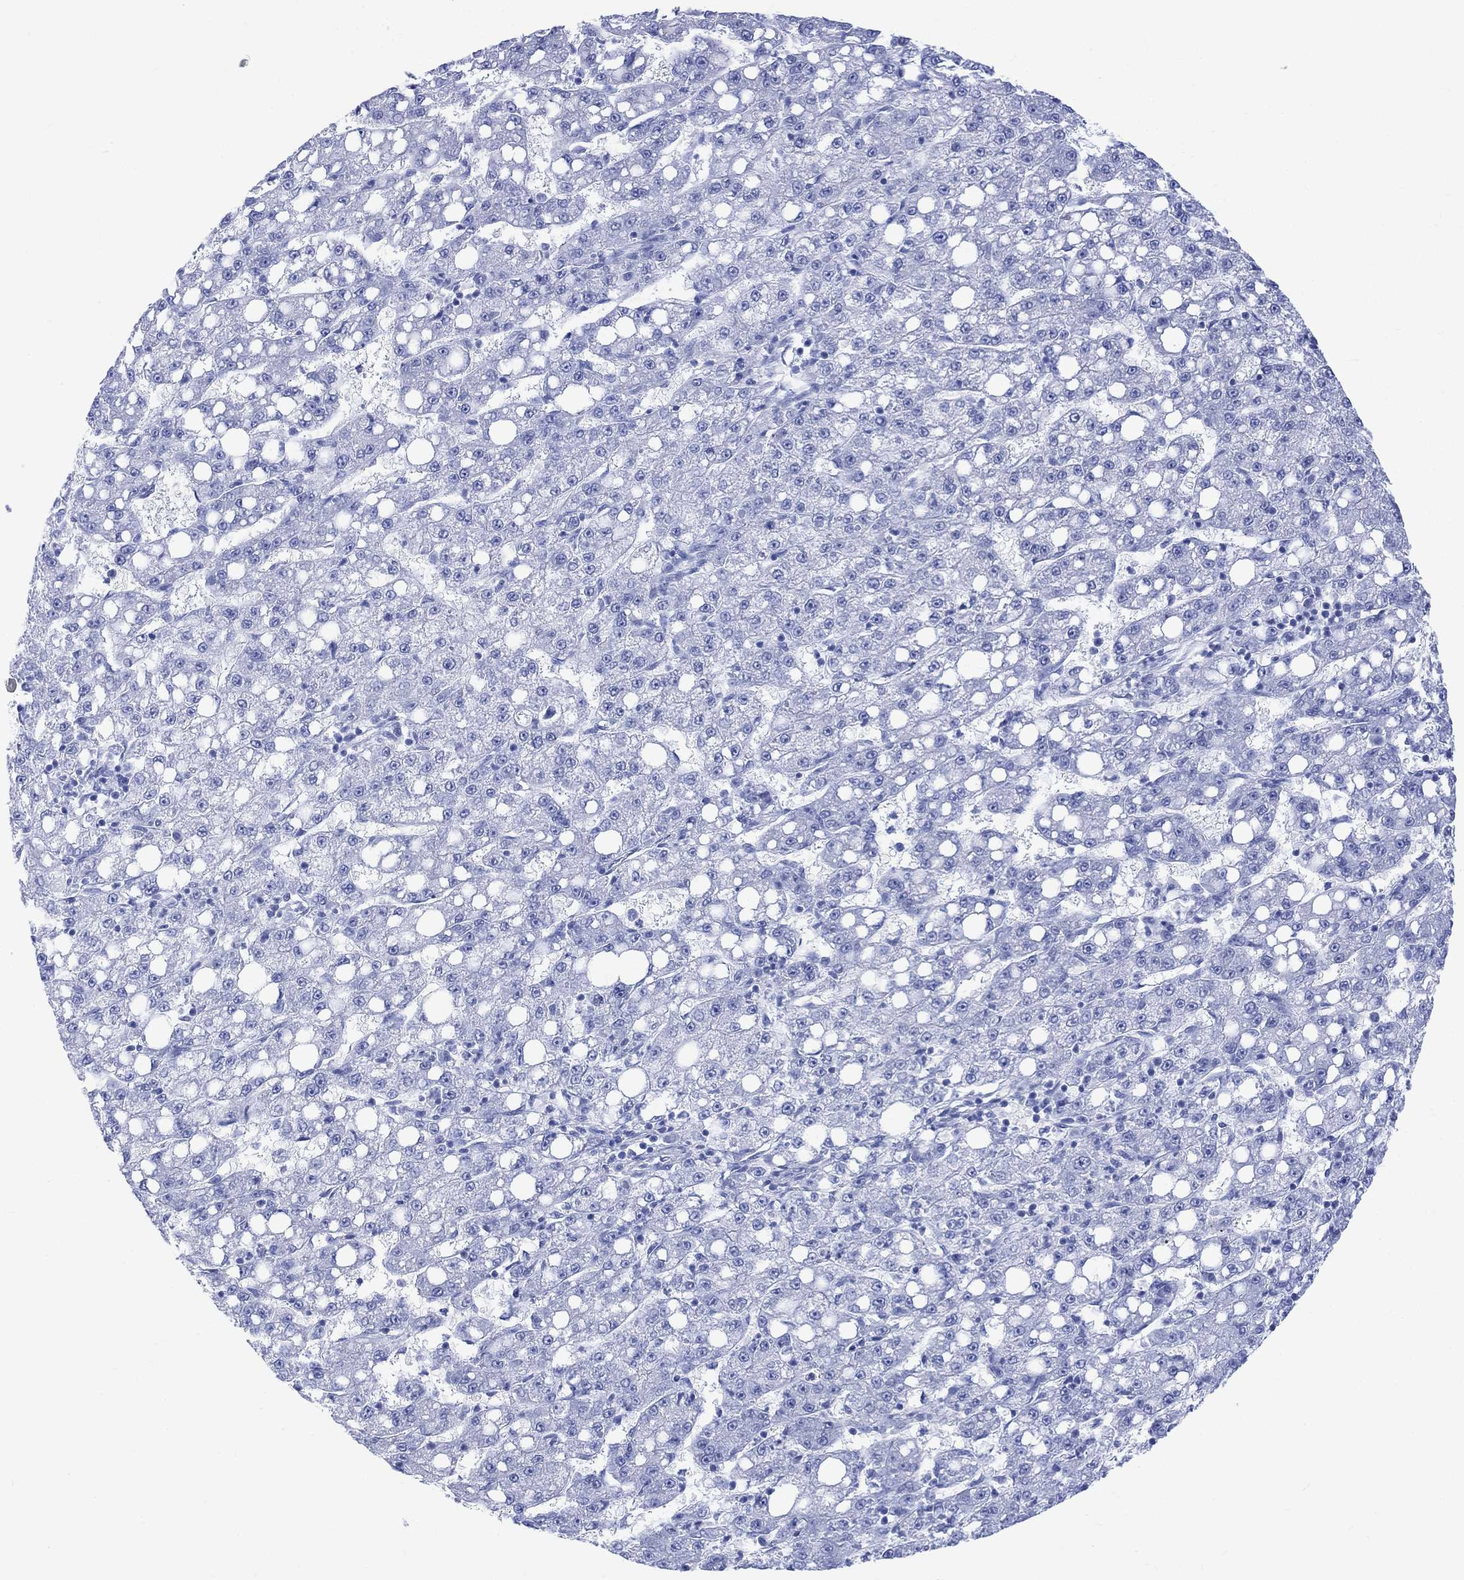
{"staining": {"intensity": "negative", "quantity": "none", "location": "none"}, "tissue": "liver cancer", "cell_type": "Tumor cells", "image_type": "cancer", "snomed": [{"axis": "morphology", "description": "Carcinoma, Hepatocellular, NOS"}, {"axis": "topography", "description": "Liver"}], "caption": "Immunohistochemistry (IHC) image of human liver cancer stained for a protein (brown), which shows no expression in tumor cells.", "gene": "CELF4", "patient": {"sex": "female", "age": 65}}